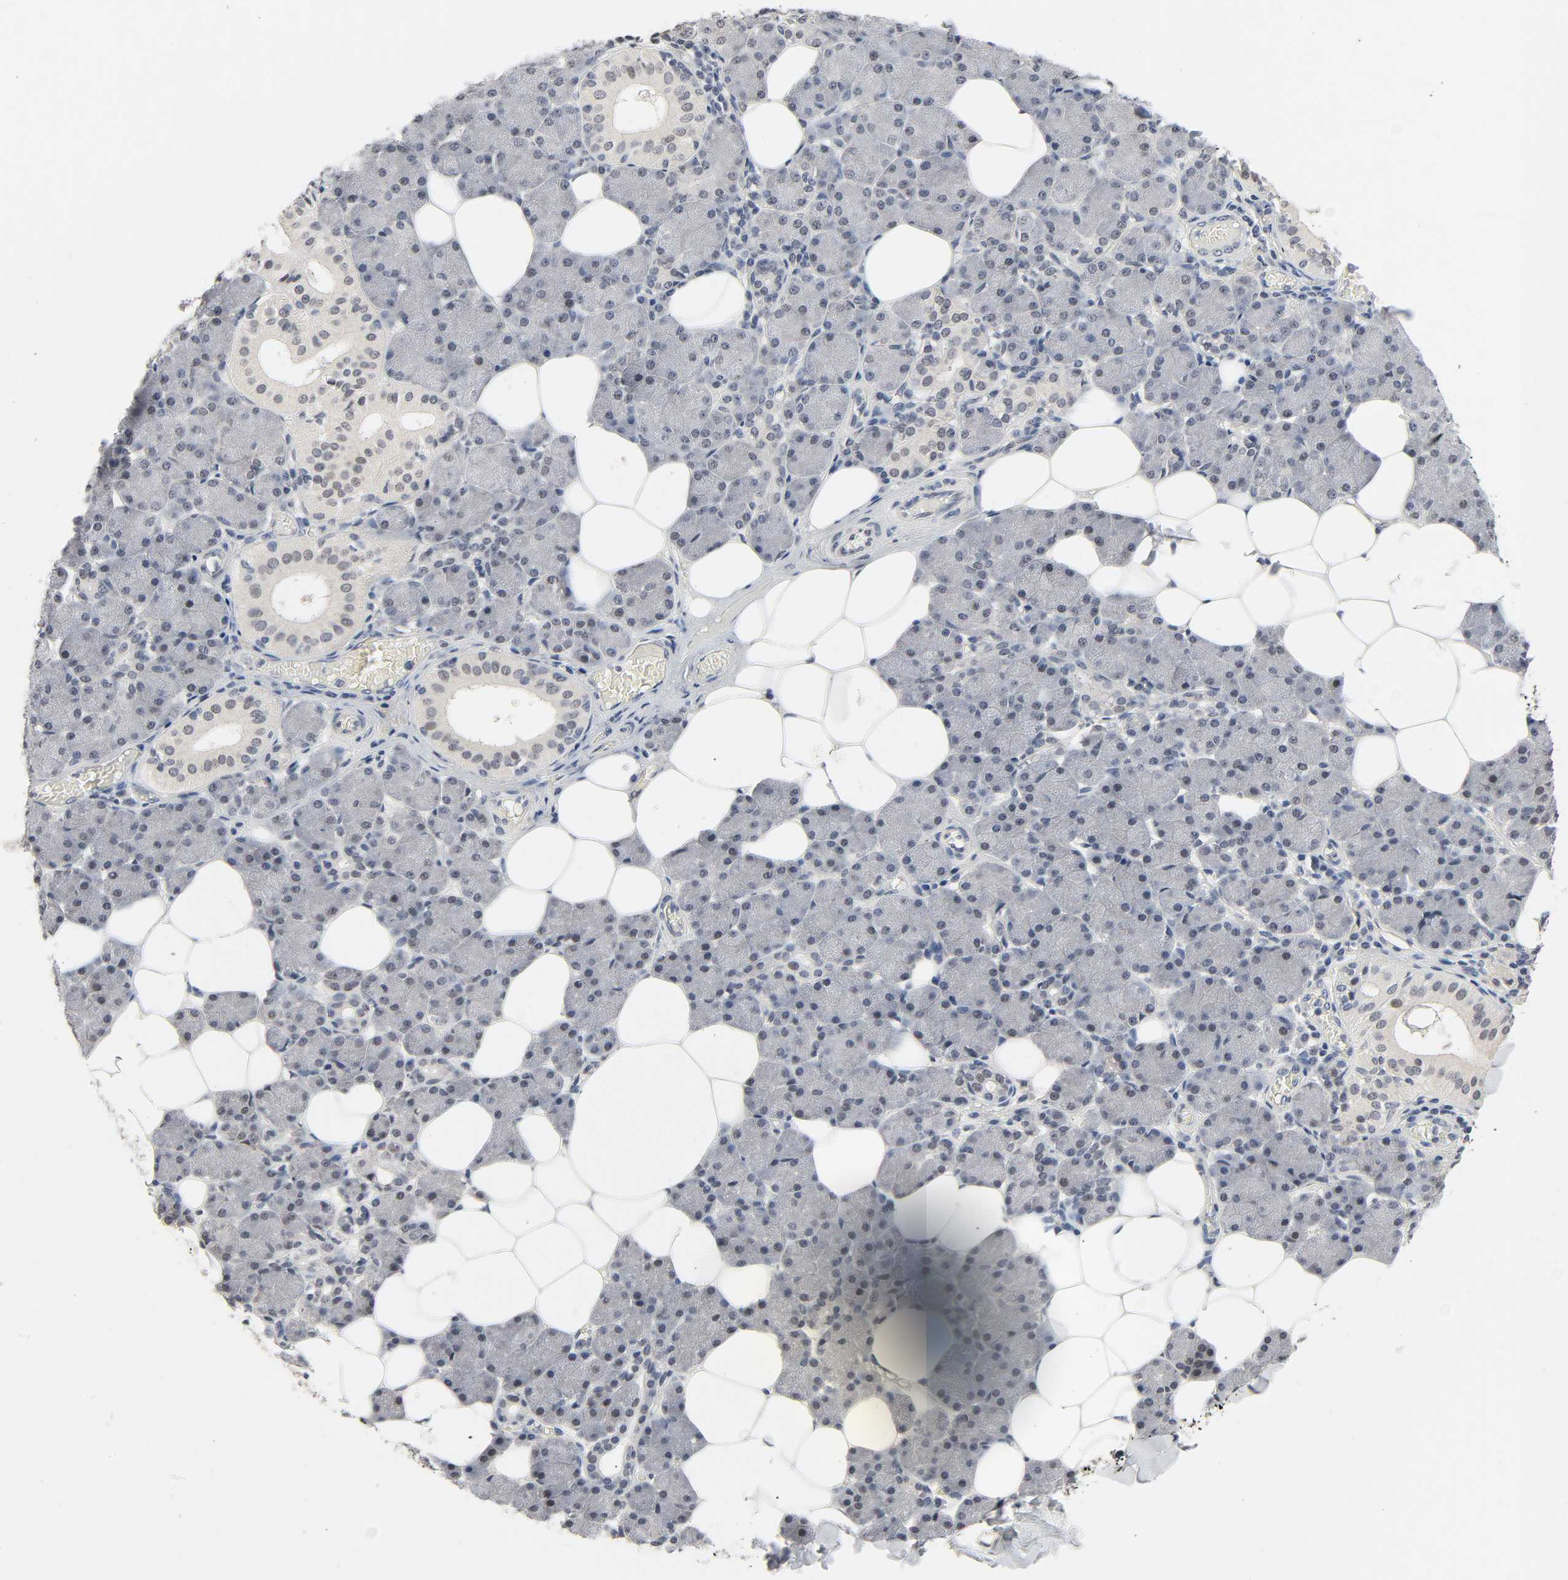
{"staining": {"intensity": "weak", "quantity": "<25%", "location": "nuclear"}, "tissue": "salivary gland", "cell_type": "Glandular cells", "image_type": "normal", "snomed": [{"axis": "morphology", "description": "Normal tissue, NOS"}, {"axis": "morphology", "description": "Adenoma, NOS"}, {"axis": "topography", "description": "Salivary gland"}], "caption": "This is a micrograph of immunohistochemistry staining of normal salivary gland, which shows no staining in glandular cells. (Stains: DAB (3,3'-diaminobenzidine) IHC with hematoxylin counter stain, Microscopy: brightfield microscopy at high magnification).", "gene": "MAPKAPK5", "patient": {"sex": "female", "age": 32}}